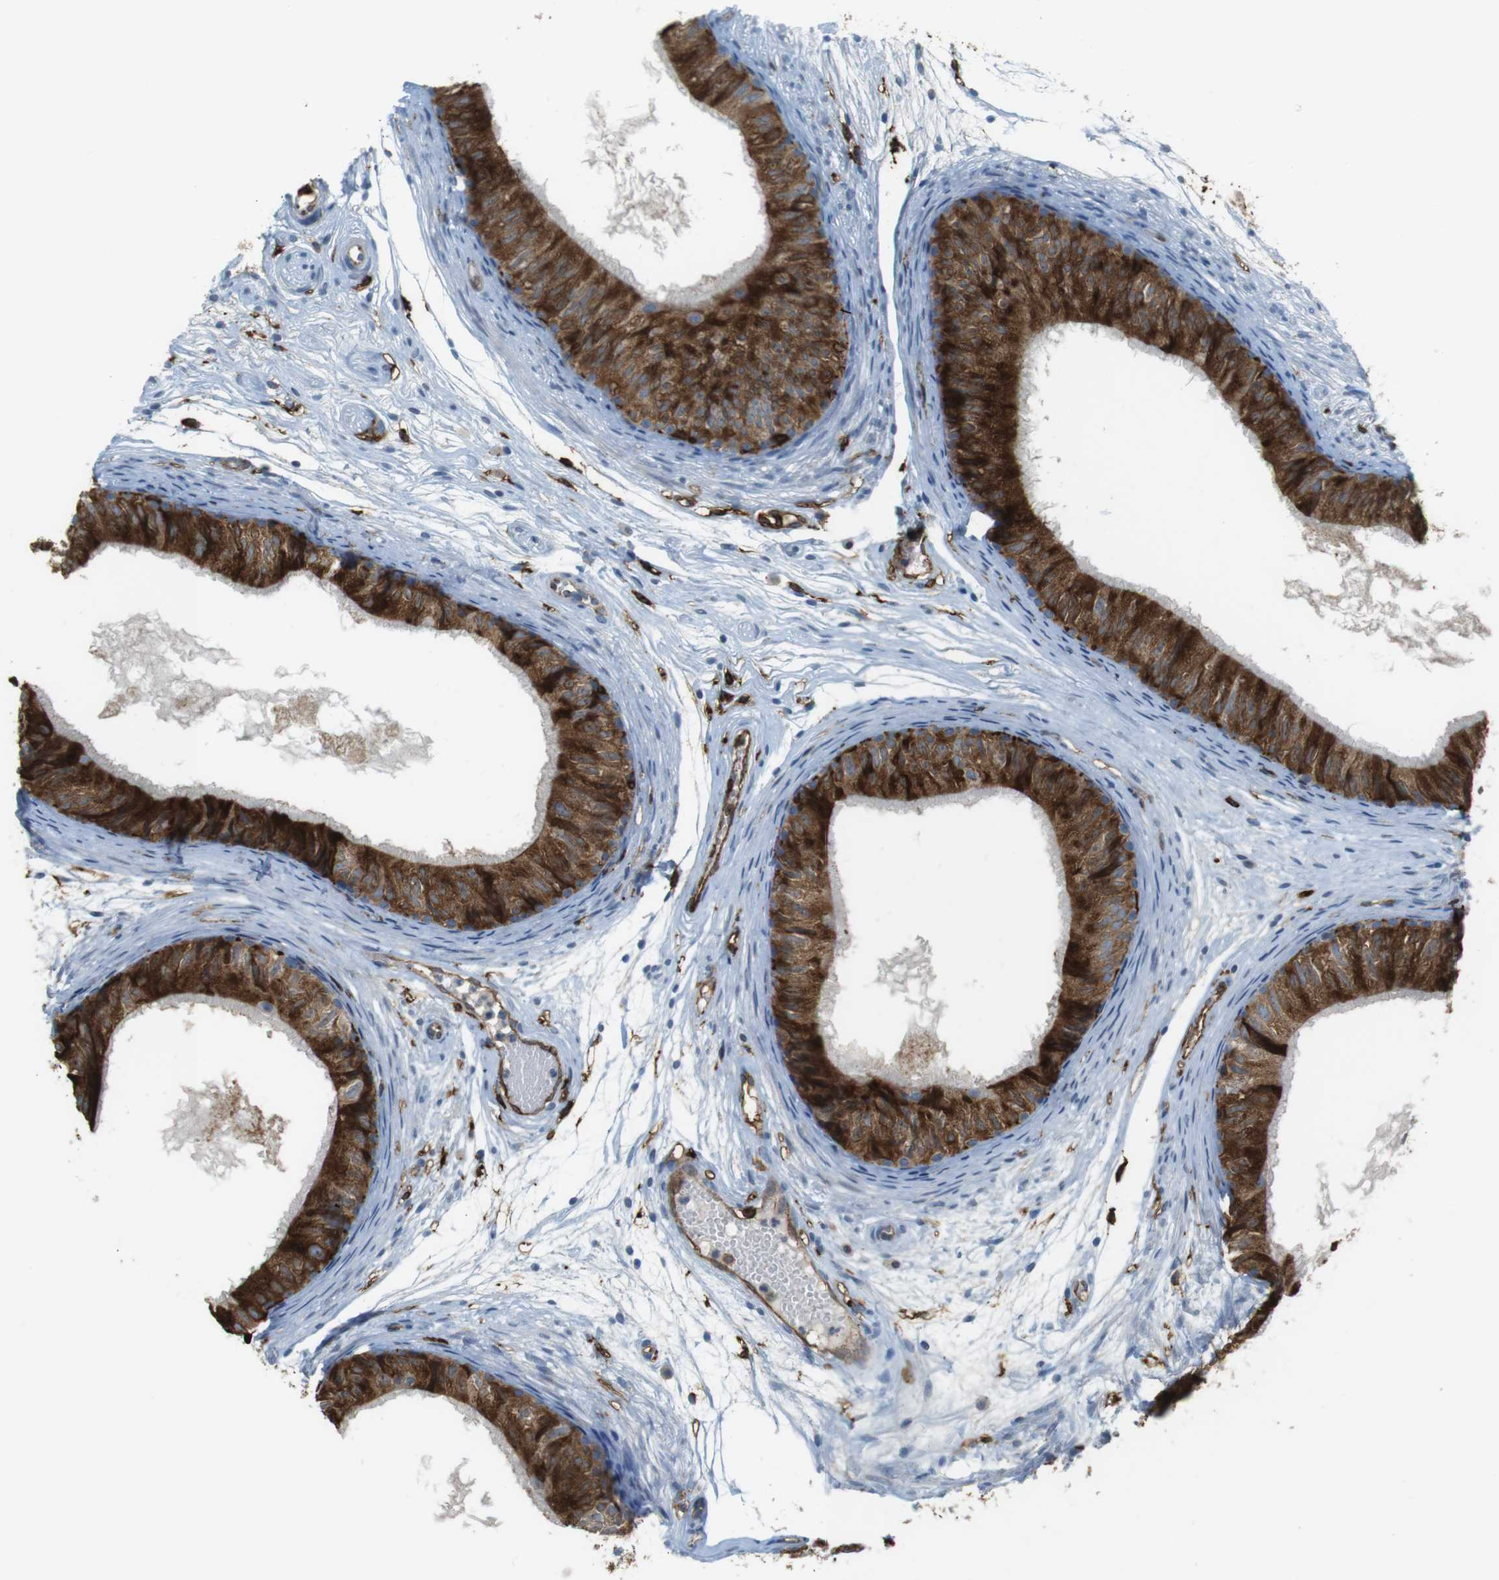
{"staining": {"intensity": "strong", "quantity": ">75%", "location": "cytoplasmic/membranous"}, "tissue": "epididymis", "cell_type": "Glandular cells", "image_type": "normal", "snomed": [{"axis": "morphology", "description": "Normal tissue, NOS"}, {"axis": "morphology", "description": "Atrophy, NOS"}, {"axis": "topography", "description": "Testis"}, {"axis": "topography", "description": "Epididymis"}], "caption": "A micrograph showing strong cytoplasmic/membranous expression in about >75% of glandular cells in unremarkable epididymis, as visualized by brown immunohistochemical staining.", "gene": "HLA", "patient": {"sex": "male", "age": 18}}